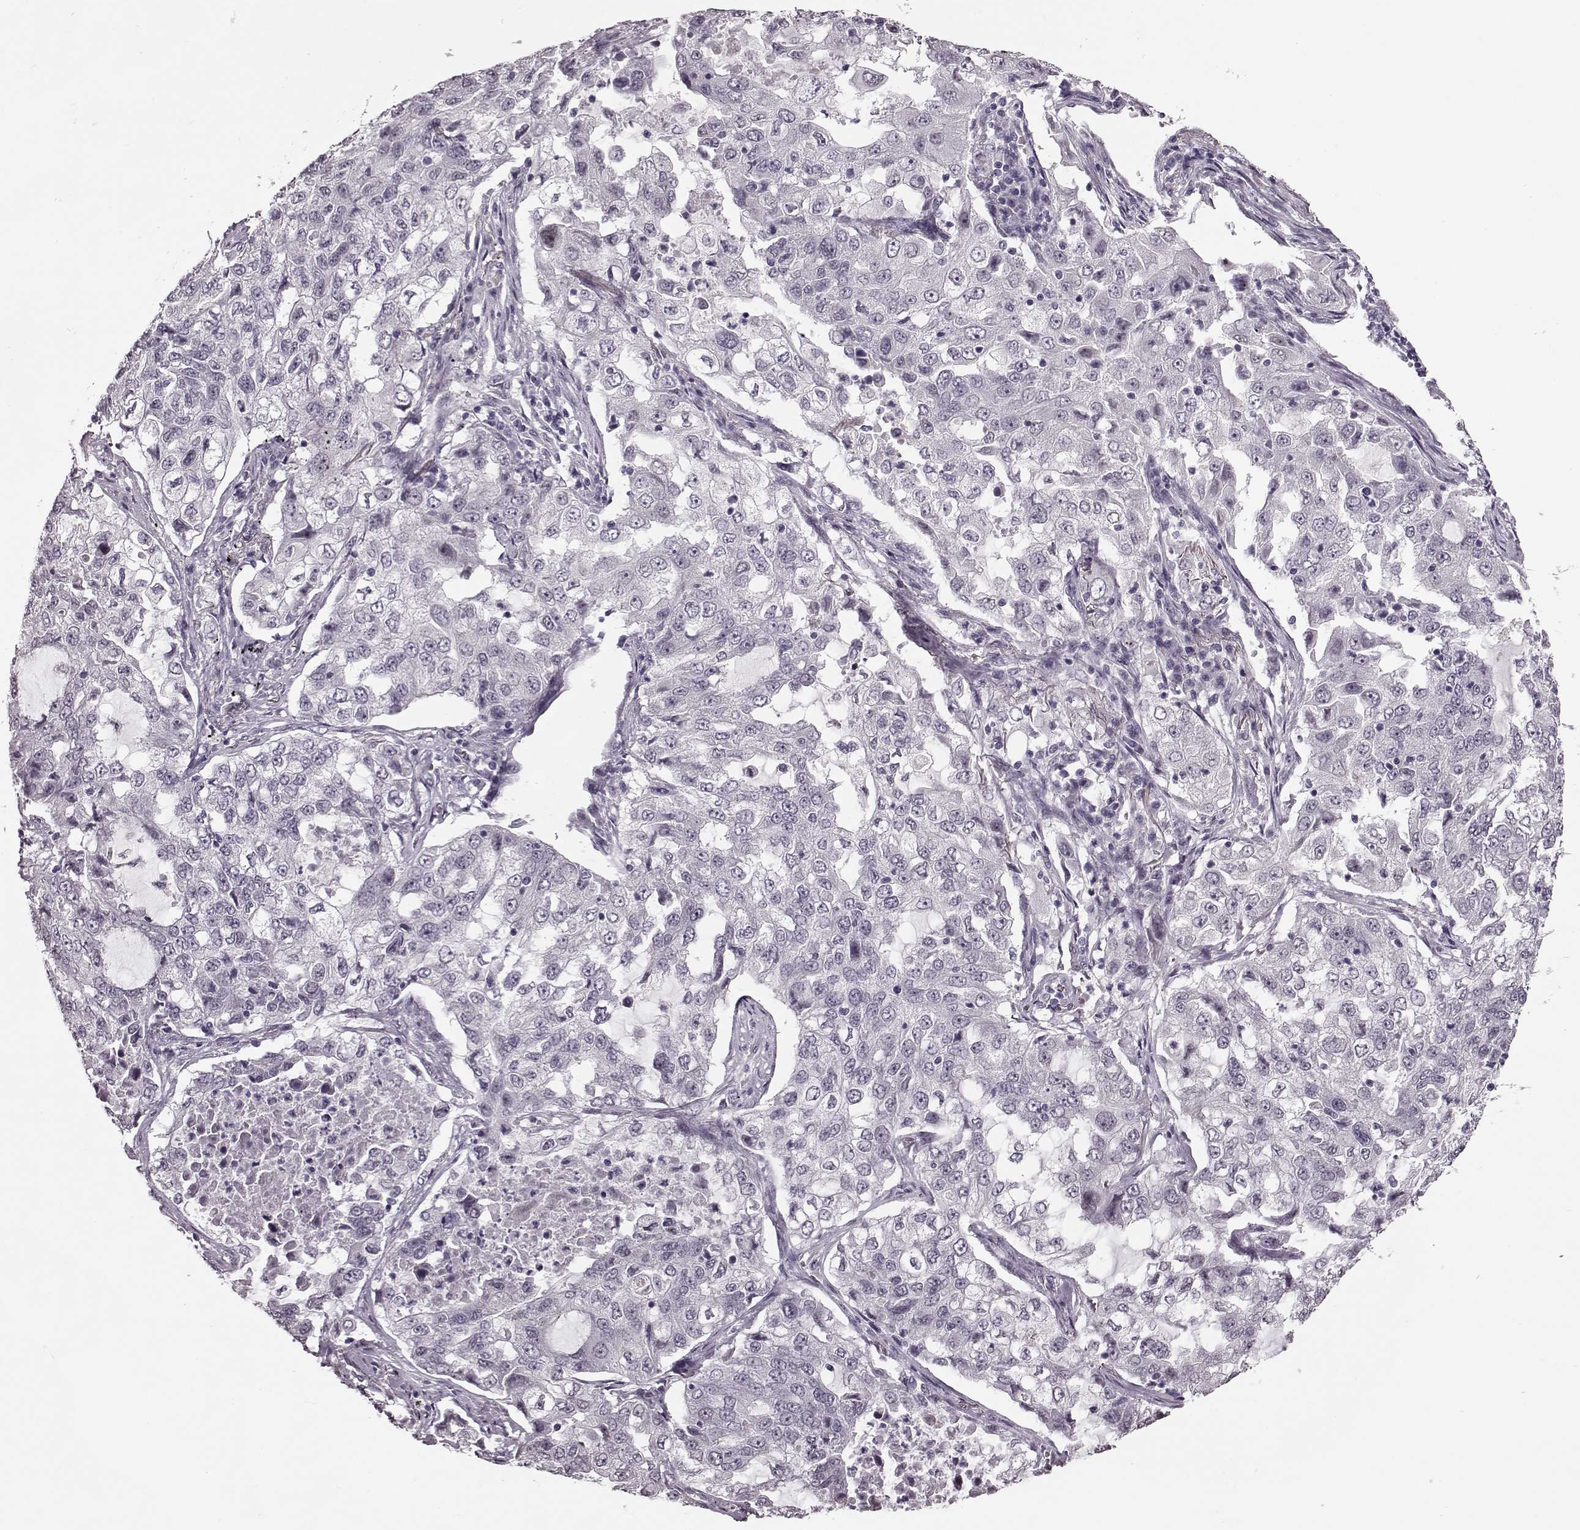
{"staining": {"intensity": "negative", "quantity": "none", "location": "none"}, "tissue": "lung cancer", "cell_type": "Tumor cells", "image_type": "cancer", "snomed": [{"axis": "morphology", "description": "Adenocarcinoma, NOS"}, {"axis": "topography", "description": "Lung"}], "caption": "Image shows no significant protein positivity in tumor cells of adenocarcinoma (lung). The staining was performed using DAB (3,3'-diaminobenzidine) to visualize the protein expression in brown, while the nuclei were stained in blue with hematoxylin (Magnification: 20x).", "gene": "STX1B", "patient": {"sex": "female", "age": 61}}